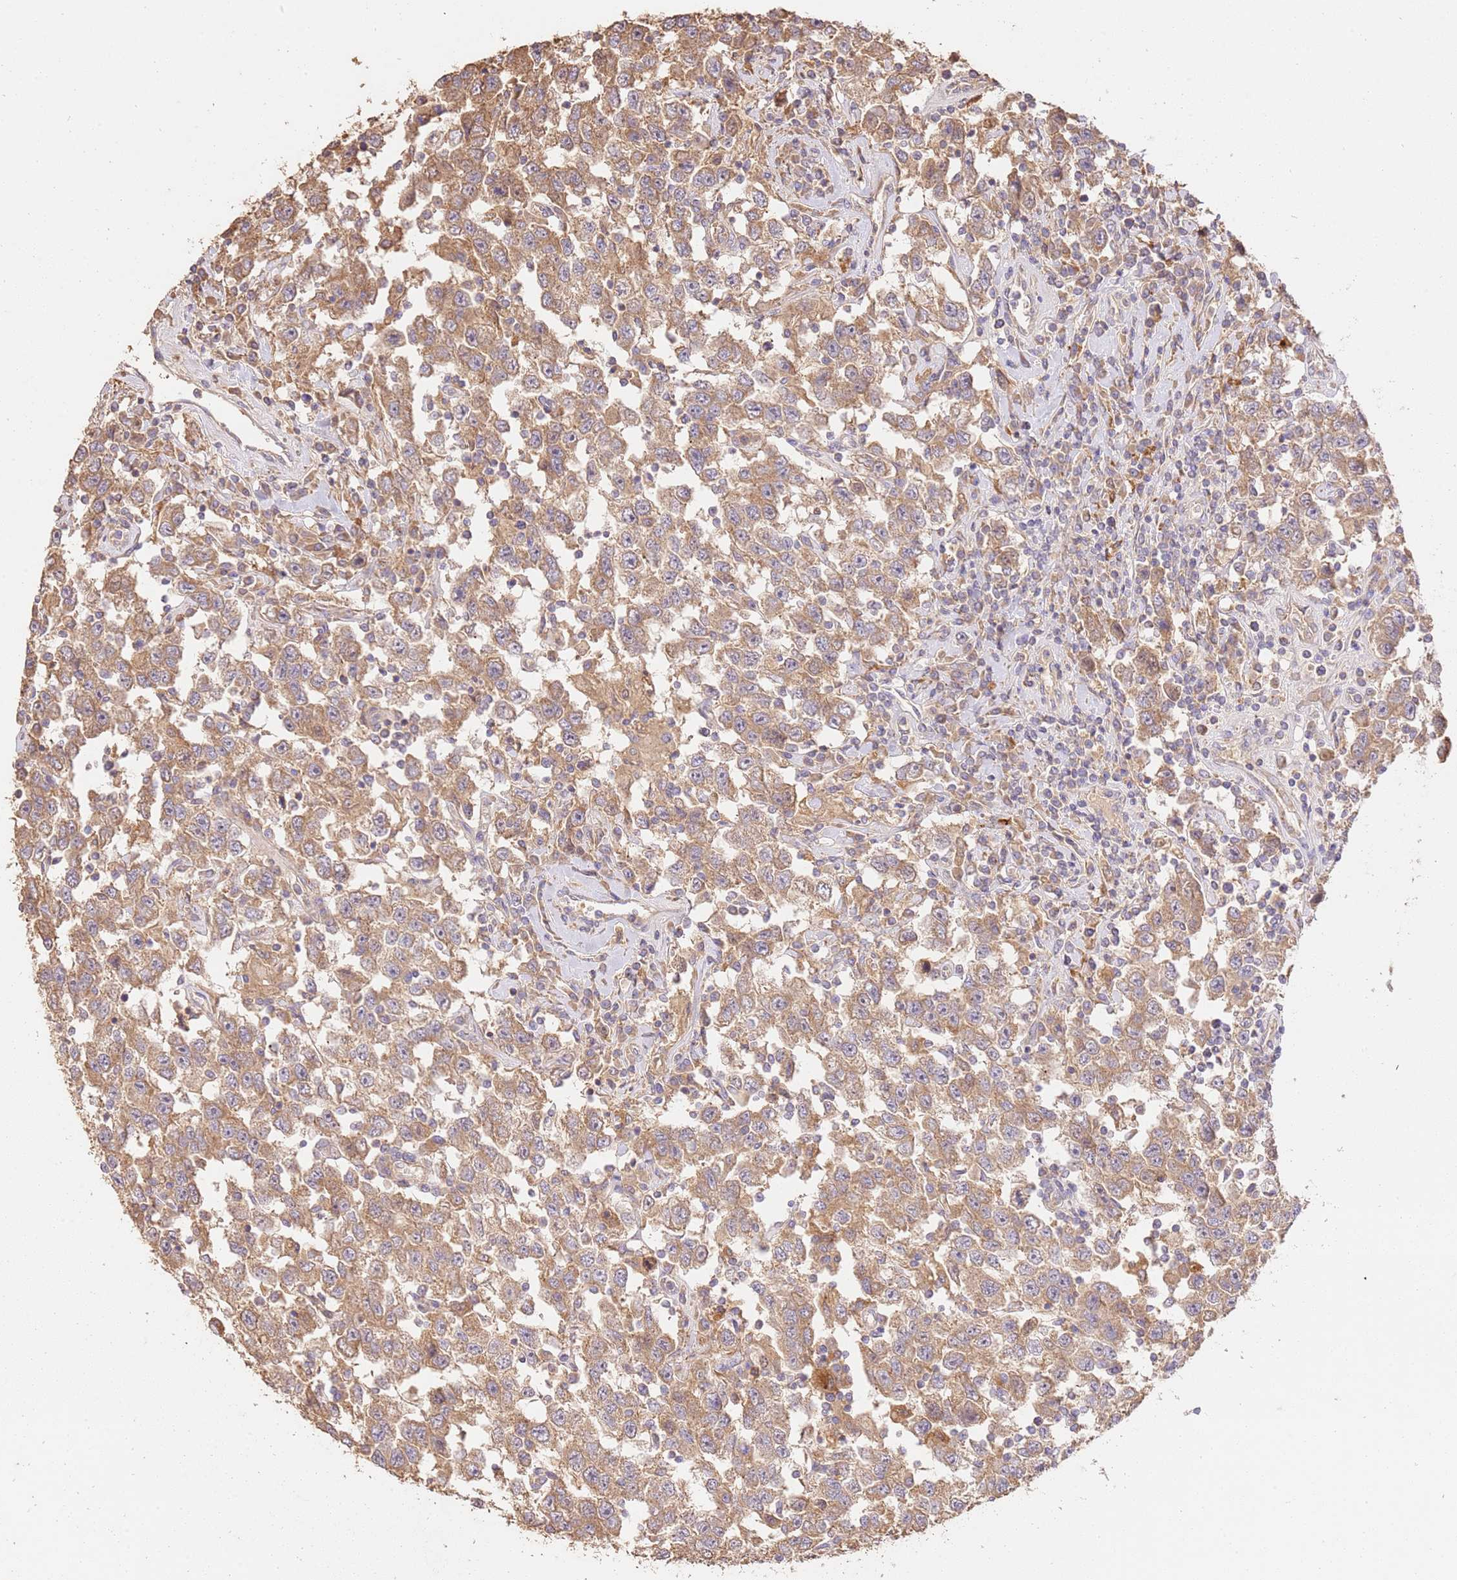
{"staining": {"intensity": "moderate", "quantity": ">75%", "location": "cytoplasmic/membranous"}, "tissue": "testis cancer", "cell_type": "Tumor cells", "image_type": "cancer", "snomed": [{"axis": "morphology", "description": "Seminoma, NOS"}, {"axis": "topography", "description": "Testis"}], "caption": "Protein expression analysis of human testis cancer reveals moderate cytoplasmic/membranous staining in about >75% of tumor cells.", "gene": "CEP55", "patient": {"sex": "male", "age": 41}}